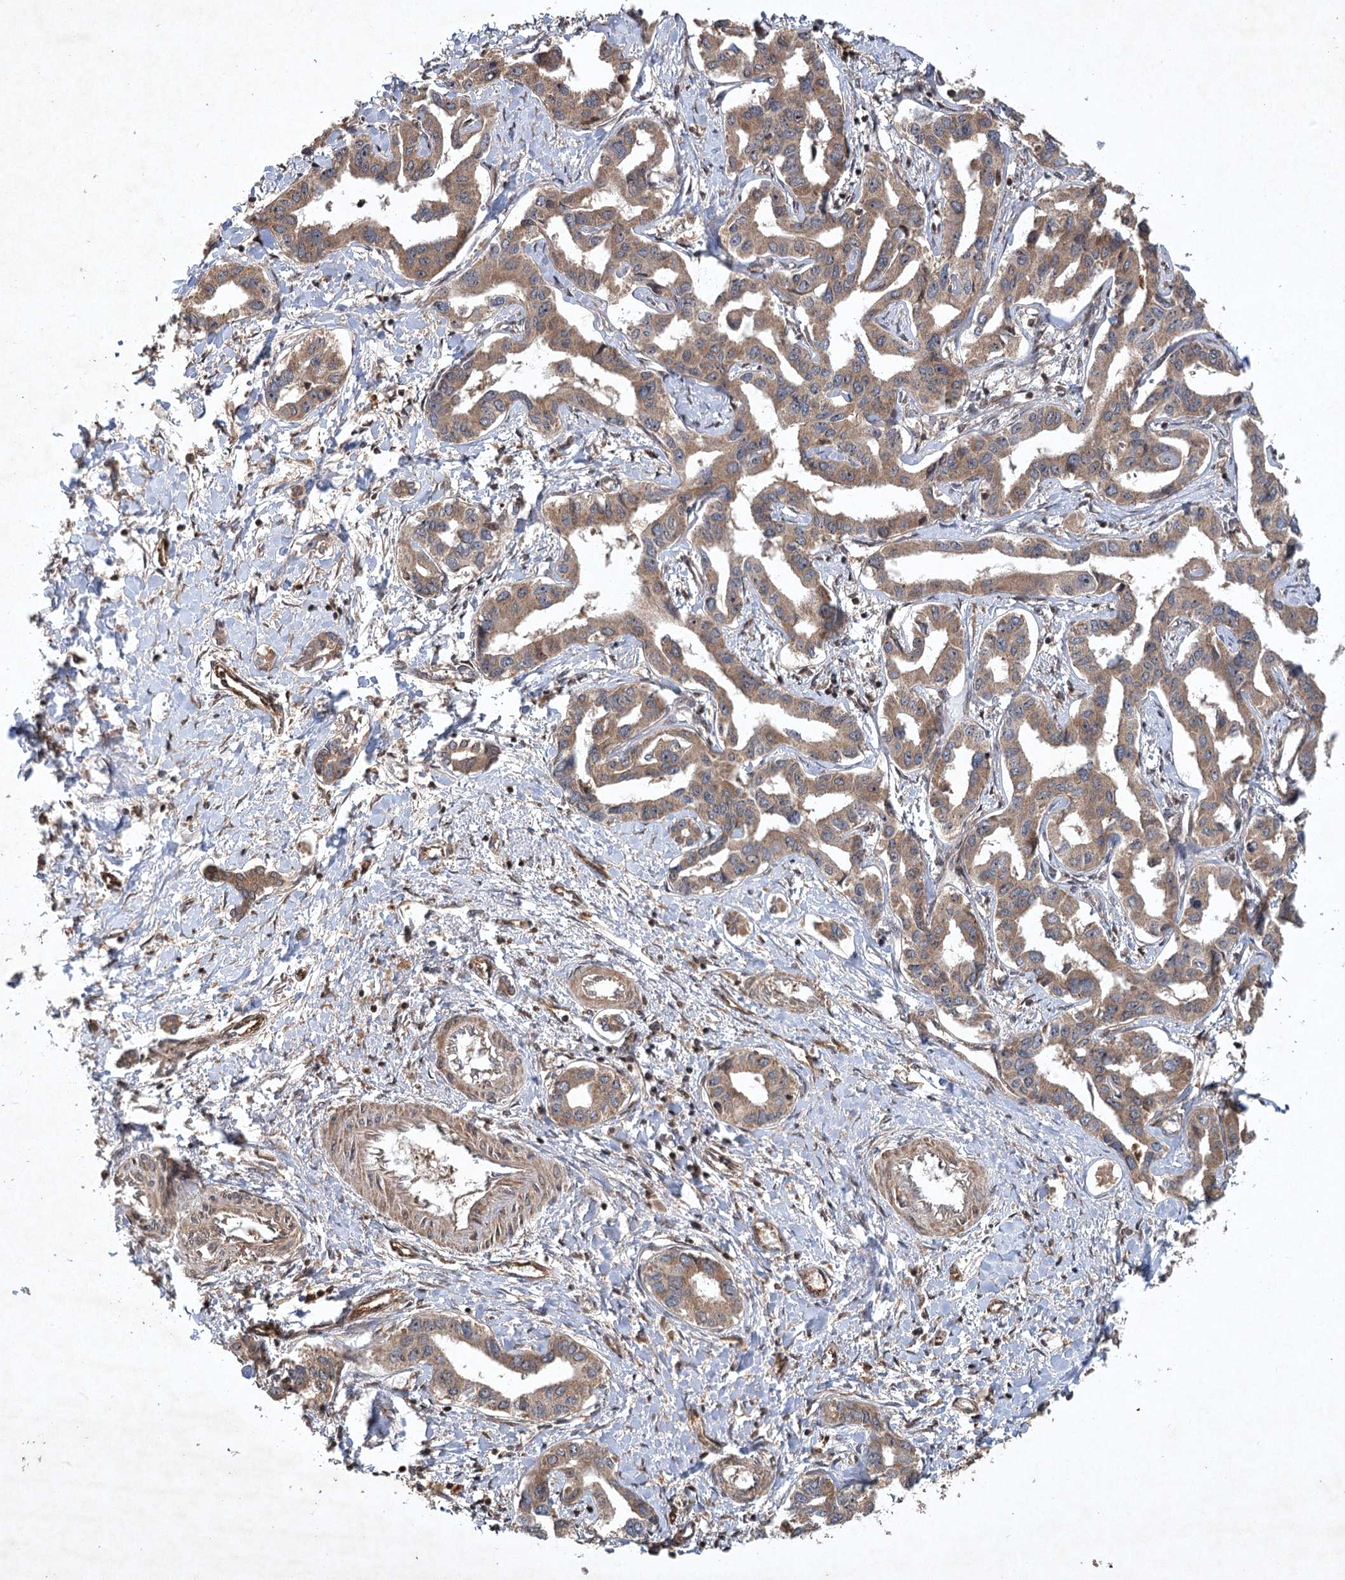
{"staining": {"intensity": "moderate", "quantity": ">75%", "location": "cytoplasmic/membranous"}, "tissue": "liver cancer", "cell_type": "Tumor cells", "image_type": "cancer", "snomed": [{"axis": "morphology", "description": "Cholangiocarcinoma"}, {"axis": "topography", "description": "Liver"}], "caption": "The histopathology image shows a brown stain indicating the presence of a protein in the cytoplasmic/membranous of tumor cells in liver cholangiocarcinoma. The staining was performed using DAB (3,3'-diaminobenzidine), with brown indicating positive protein expression. Nuclei are stained blue with hematoxylin.", "gene": "INSIG2", "patient": {"sex": "male", "age": 59}}